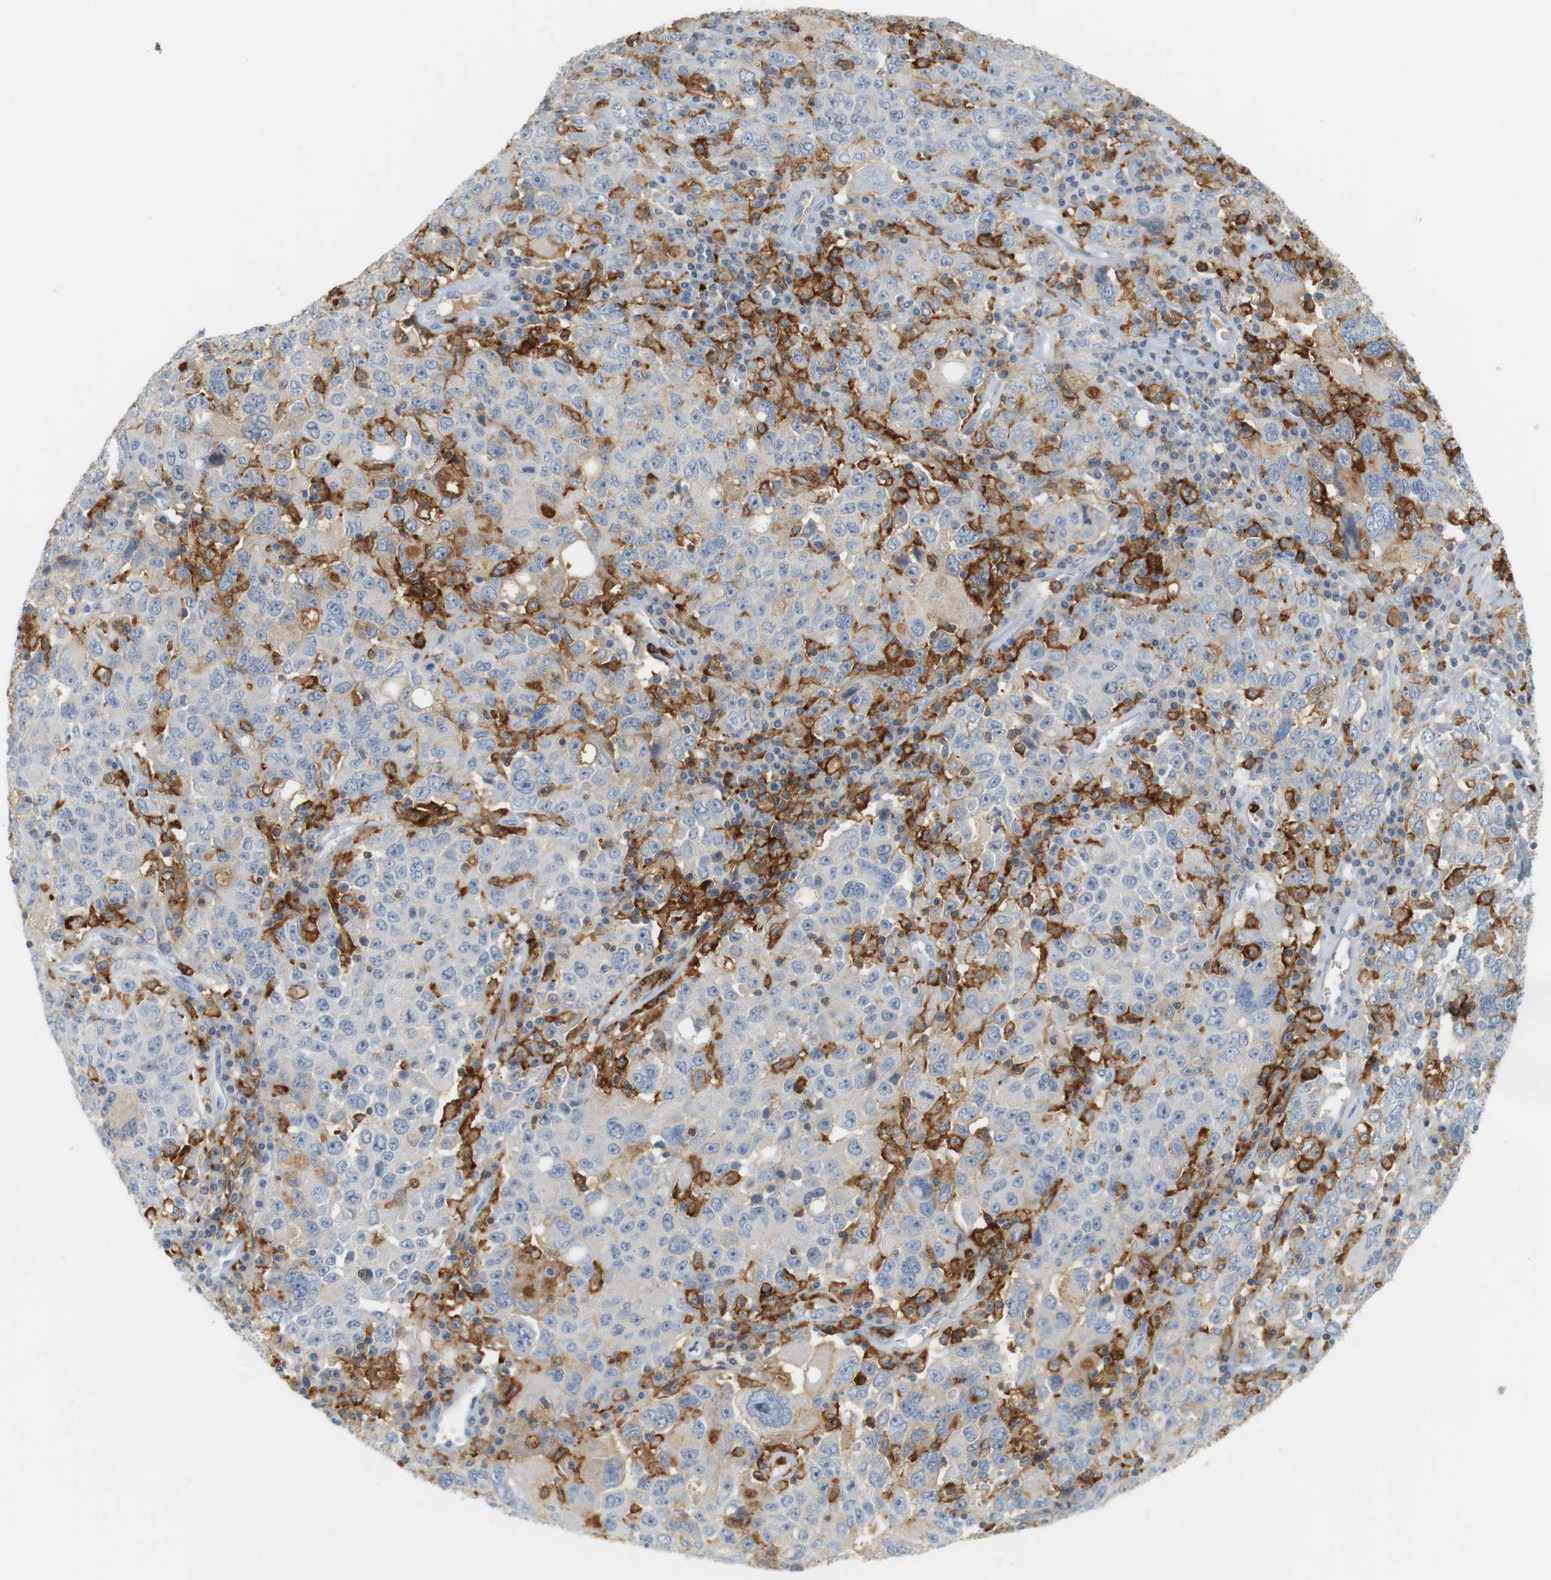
{"staining": {"intensity": "negative", "quantity": "none", "location": "none"}, "tissue": "ovarian cancer", "cell_type": "Tumor cells", "image_type": "cancer", "snomed": [{"axis": "morphology", "description": "Carcinoma, endometroid"}, {"axis": "topography", "description": "Ovary"}], "caption": "Immunohistochemical staining of ovarian endometroid carcinoma reveals no significant expression in tumor cells.", "gene": "SIRPA", "patient": {"sex": "female", "age": 62}}